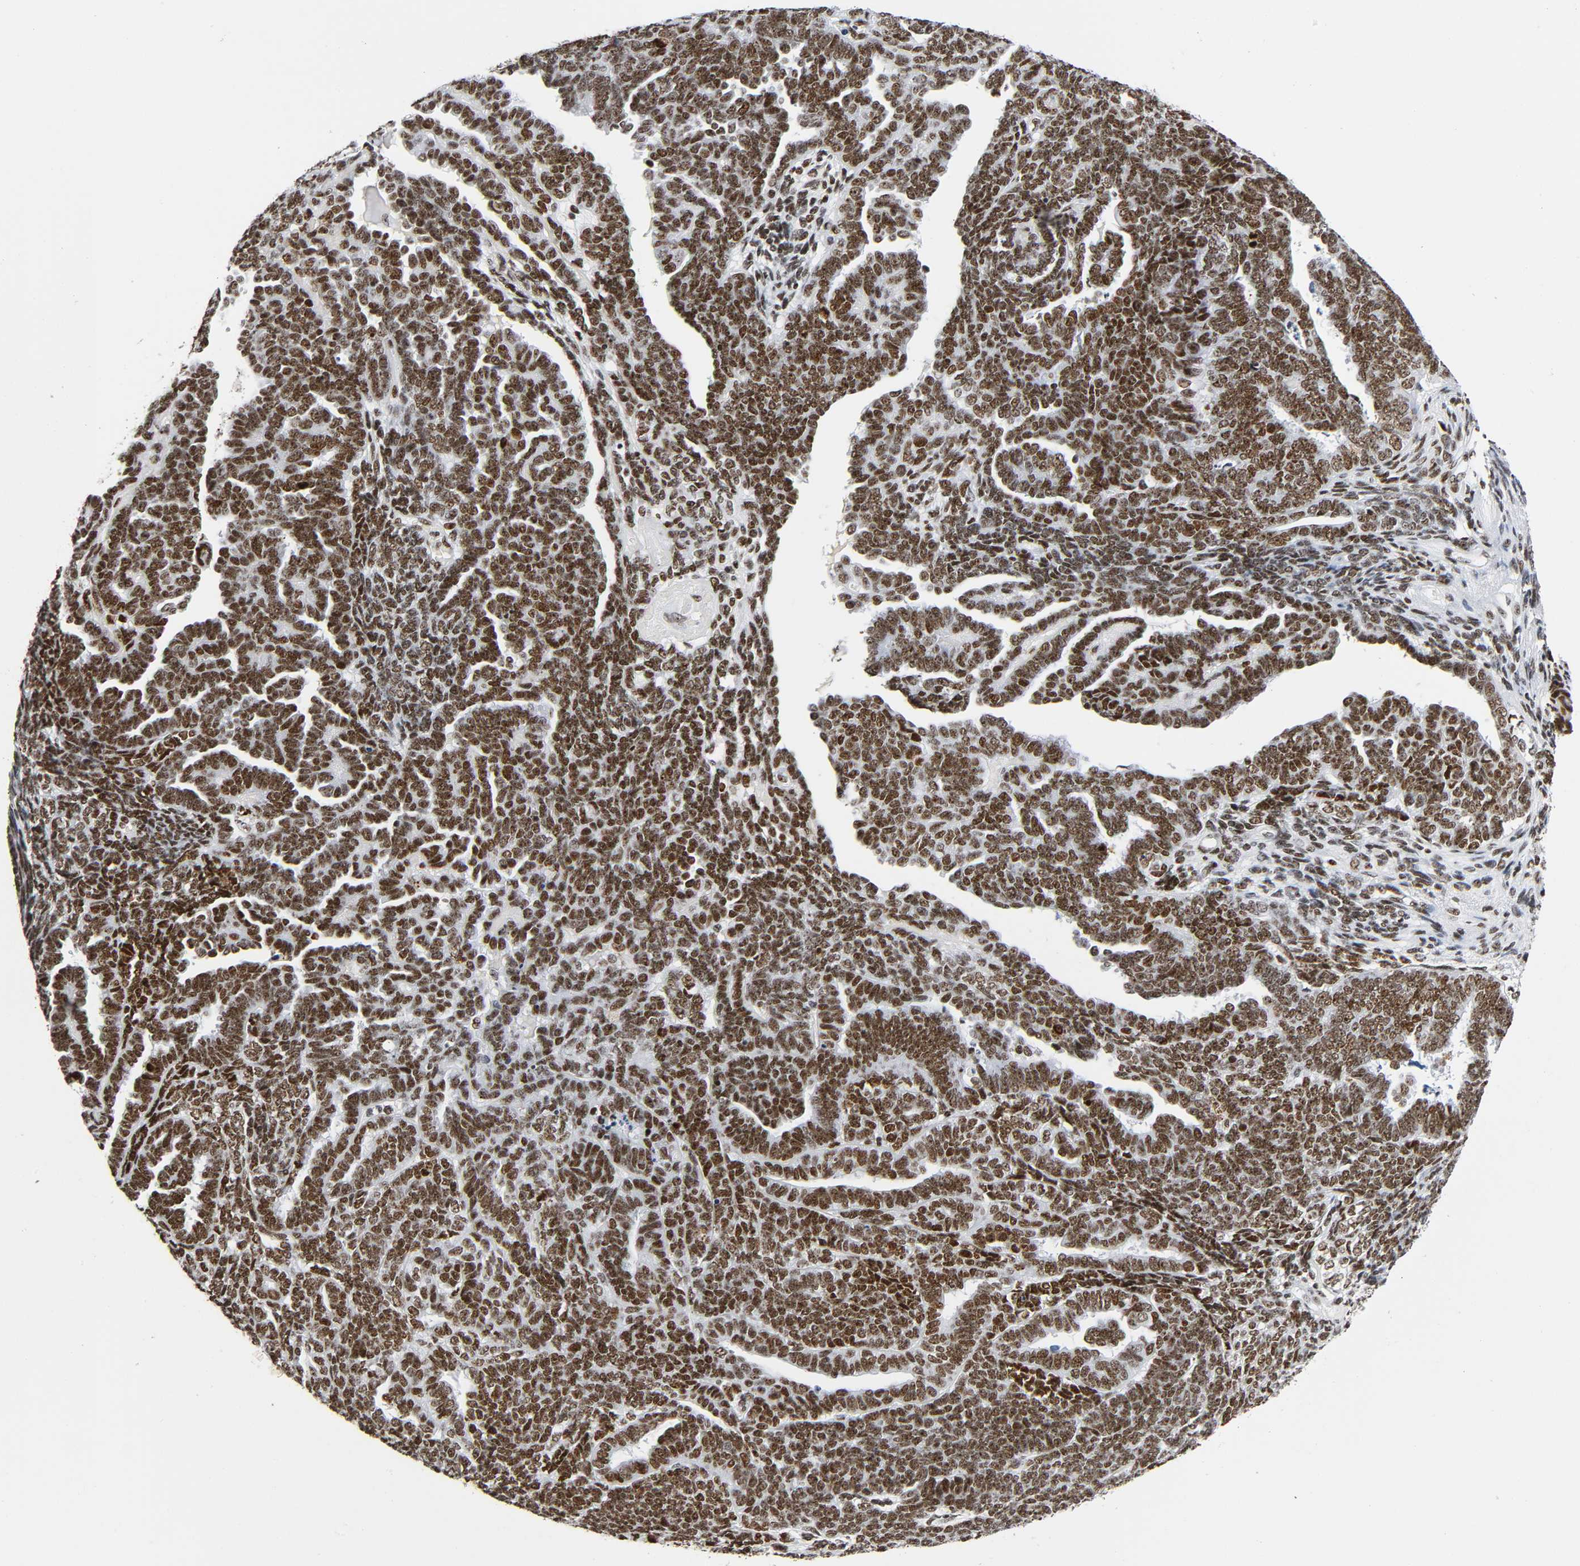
{"staining": {"intensity": "strong", "quantity": ">75%", "location": "nuclear"}, "tissue": "endometrial cancer", "cell_type": "Tumor cells", "image_type": "cancer", "snomed": [{"axis": "morphology", "description": "Neoplasm, malignant, NOS"}, {"axis": "topography", "description": "Endometrium"}], "caption": "The histopathology image shows staining of endometrial cancer, revealing strong nuclear protein expression (brown color) within tumor cells.", "gene": "UBTF", "patient": {"sex": "female", "age": 74}}